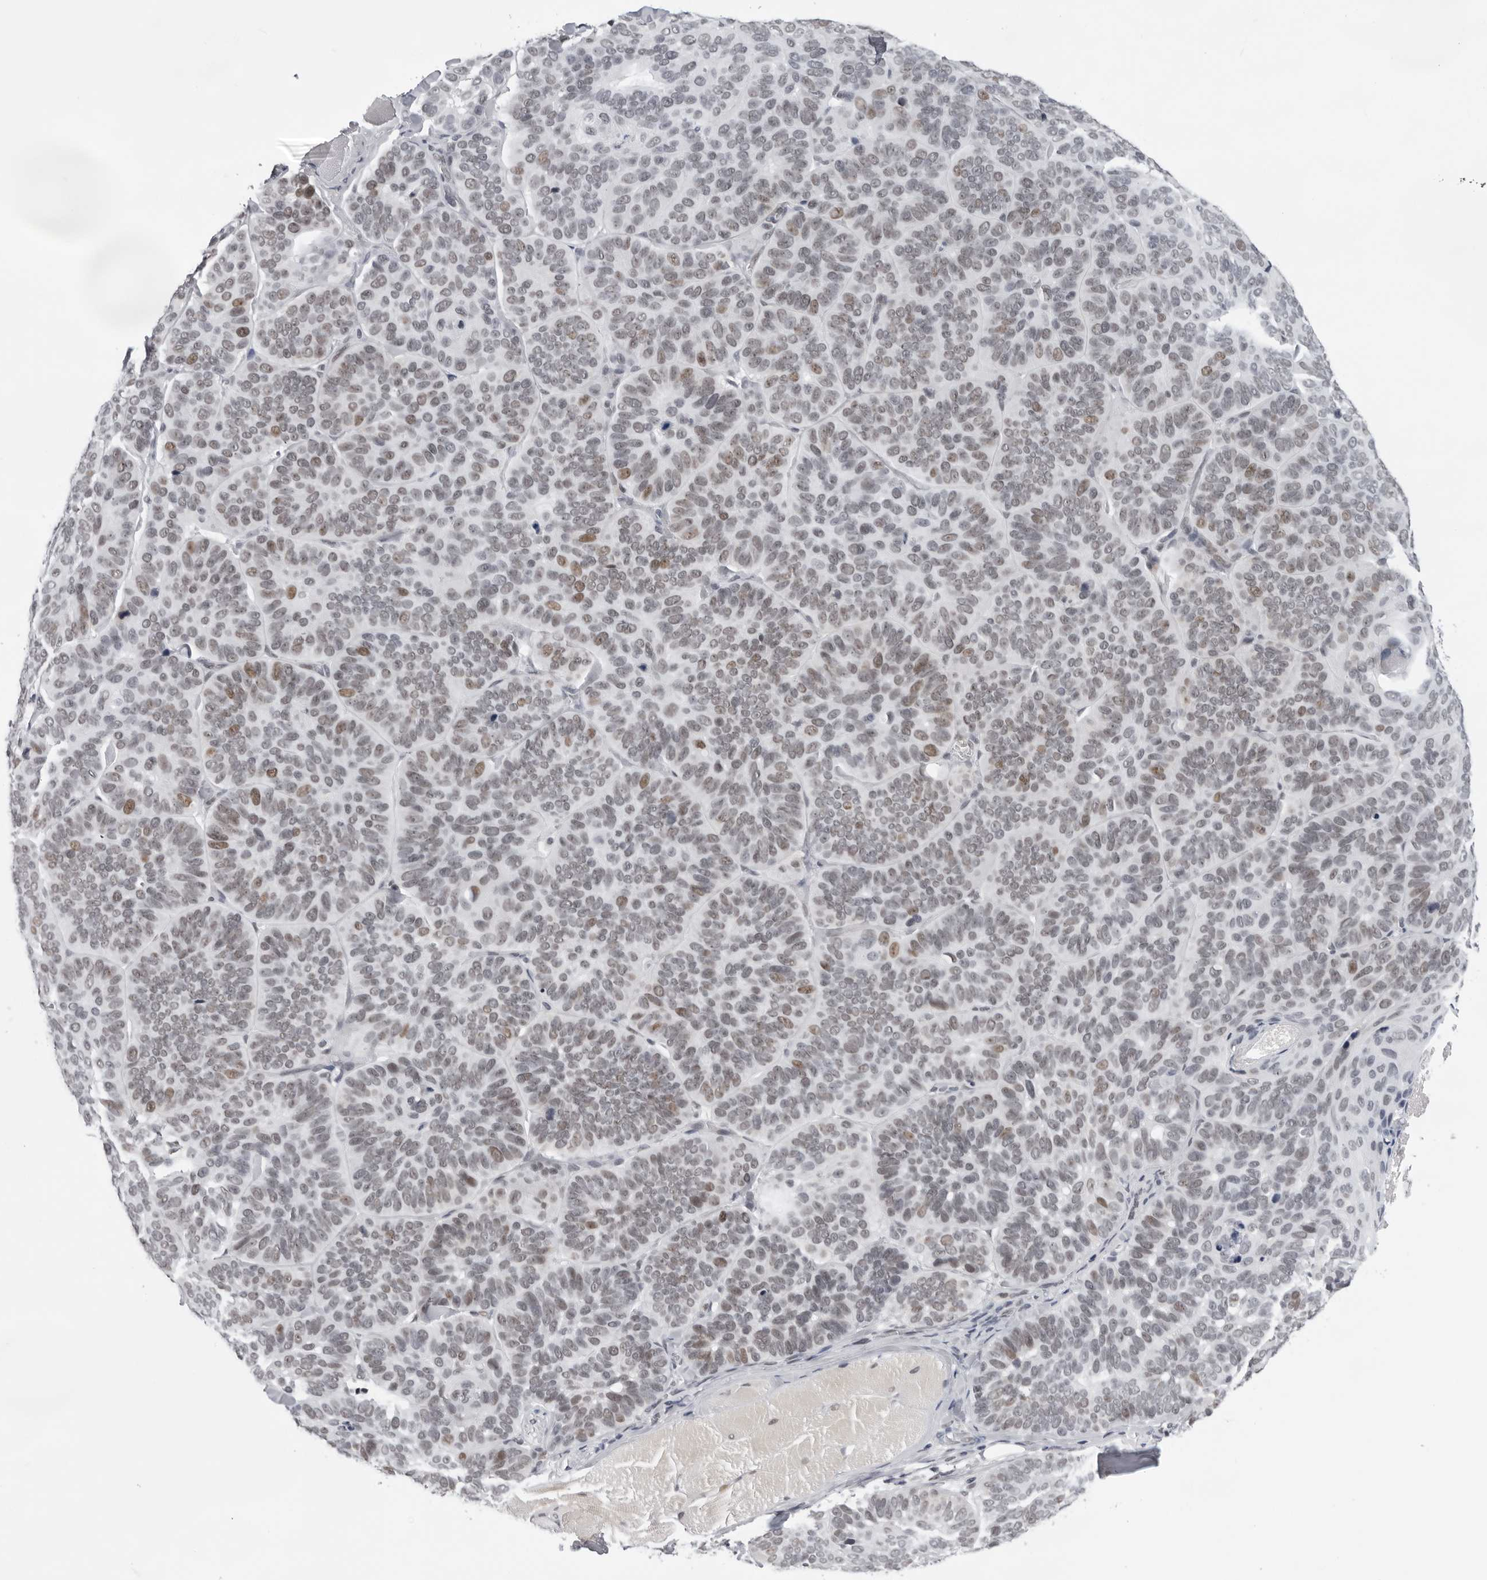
{"staining": {"intensity": "weak", "quantity": ">75%", "location": "nuclear"}, "tissue": "skin cancer", "cell_type": "Tumor cells", "image_type": "cancer", "snomed": [{"axis": "morphology", "description": "Basal cell carcinoma"}, {"axis": "topography", "description": "Skin"}], "caption": "Protein expression by immunohistochemistry reveals weak nuclear positivity in approximately >75% of tumor cells in skin basal cell carcinoma.", "gene": "USP1", "patient": {"sex": "male", "age": 62}}